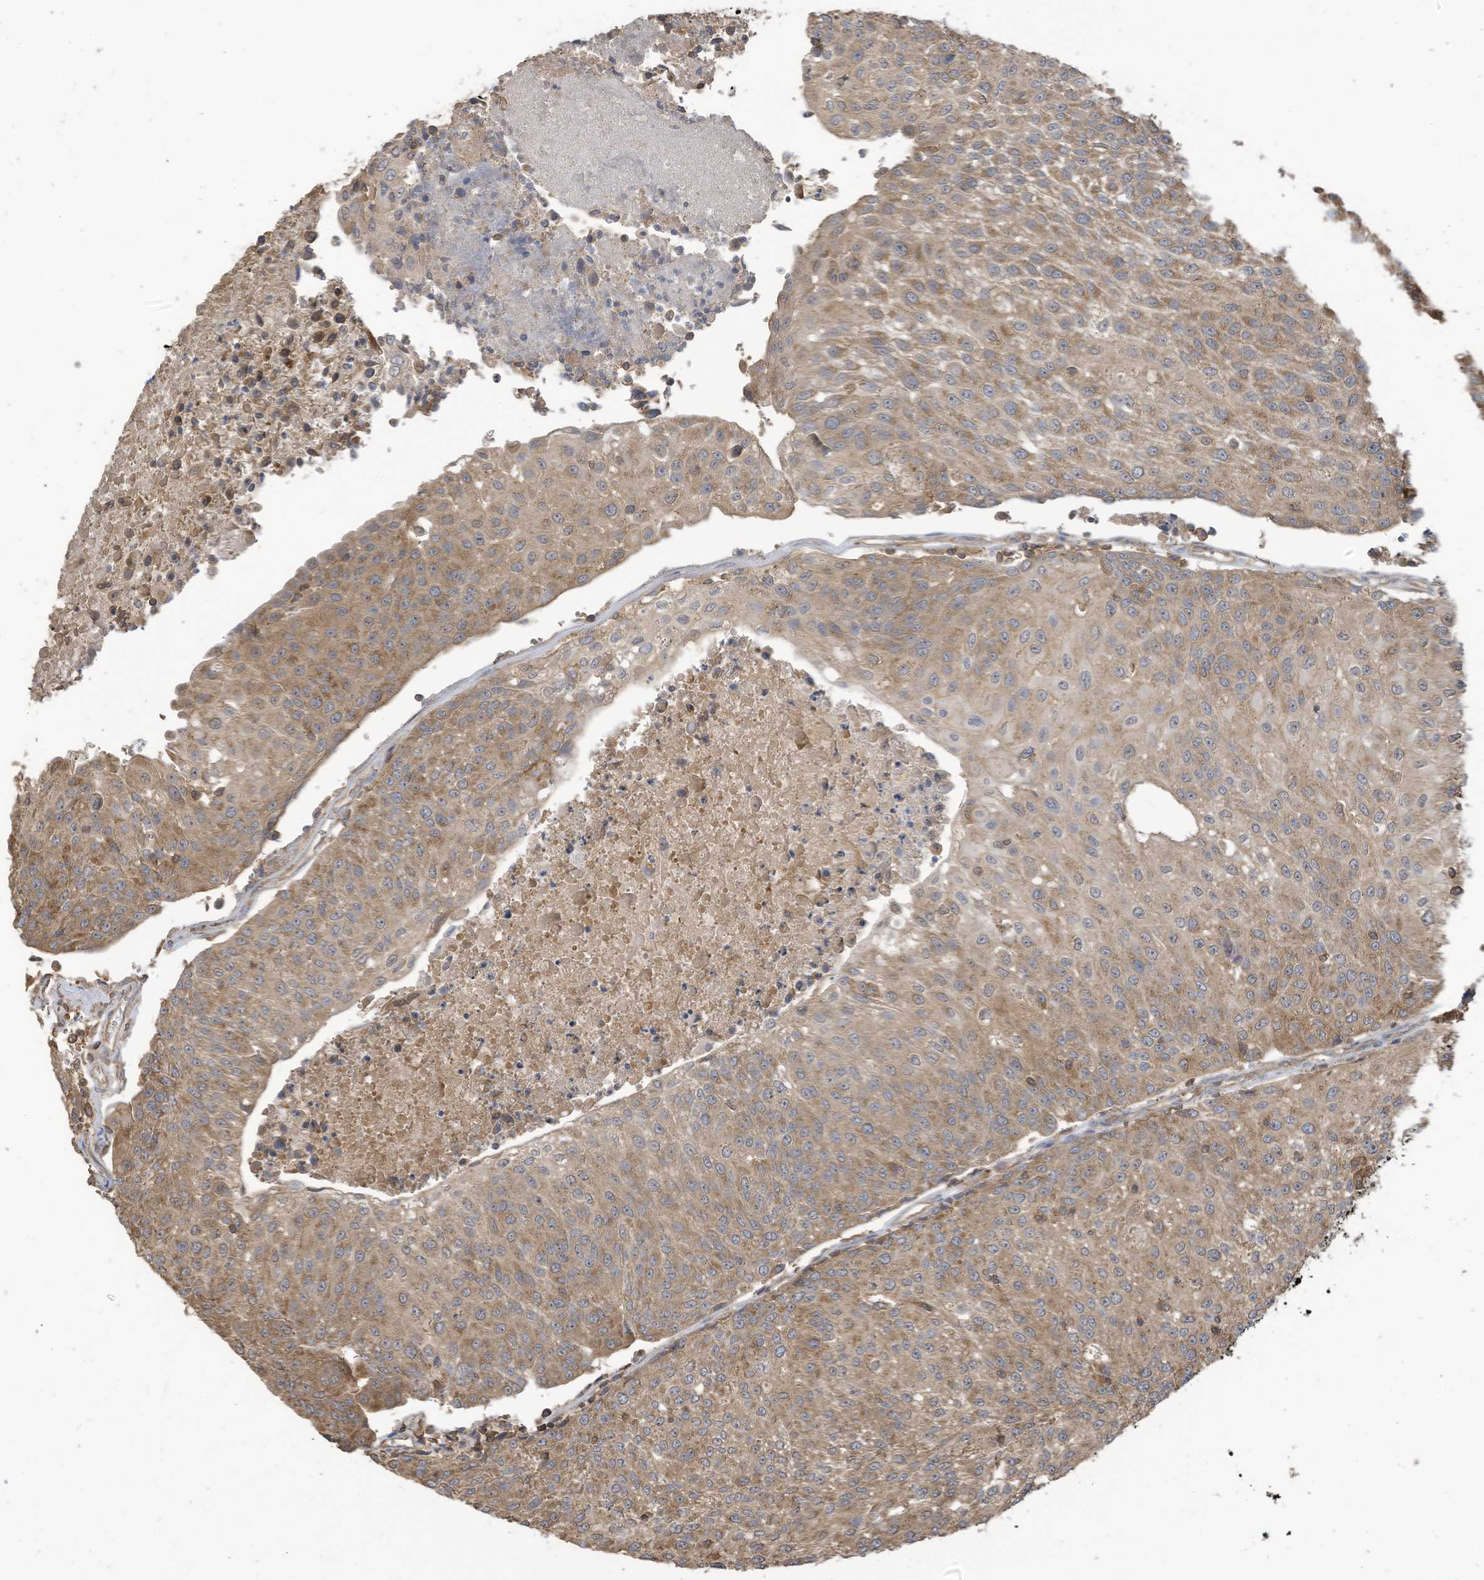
{"staining": {"intensity": "moderate", "quantity": ">75%", "location": "cytoplasmic/membranous"}, "tissue": "urothelial cancer", "cell_type": "Tumor cells", "image_type": "cancer", "snomed": [{"axis": "morphology", "description": "Urothelial carcinoma, High grade"}, {"axis": "topography", "description": "Urinary bladder"}], "caption": "Urothelial carcinoma (high-grade) stained for a protein (brown) reveals moderate cytoplasmic/membranous positive positivity in approximately >75% of tumor cells.", "gene": "COX10", "patient": {"sex": "female", "age": 85}}